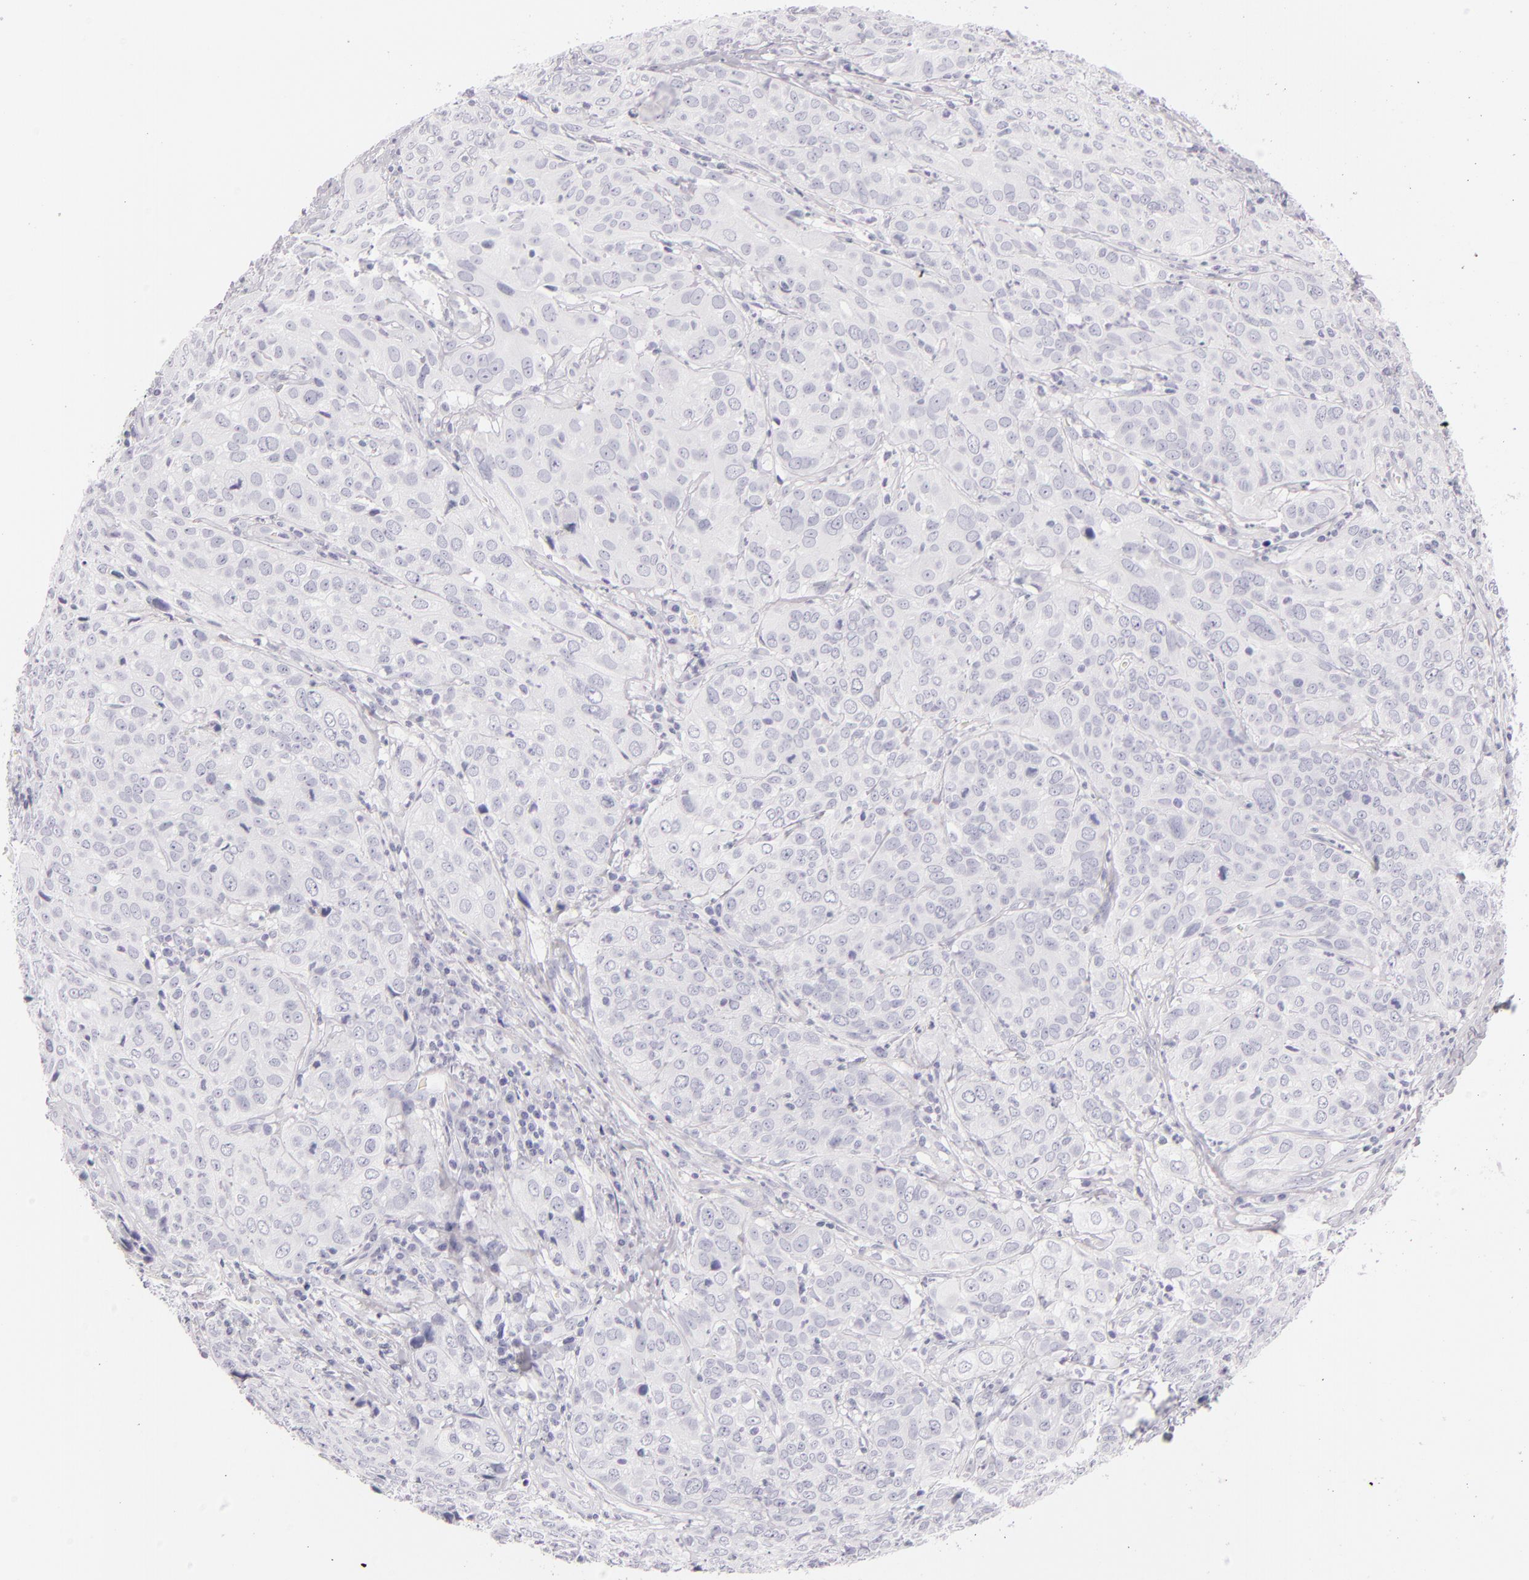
{"staining": {"intensity": "negative", "quantity": "none", "location": "none"}, "tissue": "cervical cancer", "cell_type": "Tumor cells", "image_type": "cancer", "snomed": [{"axis": "morphology", "description": "Squamous cell carcinoma, NOS"}, {"axis": "topography", "description": "Cervix"}], "caption": "IHC image of neoplastic tissue: human cervical cancer stained with DAB reveals no significant protein positivity in tumor cells. (DAB (3,3'-diaminobenzidine) immunohistochemistry (IHC) visualized using brightfield microscopy, high magnification).", "gene": "FABP1", "patient": {"sex": "female", "age": 38}}